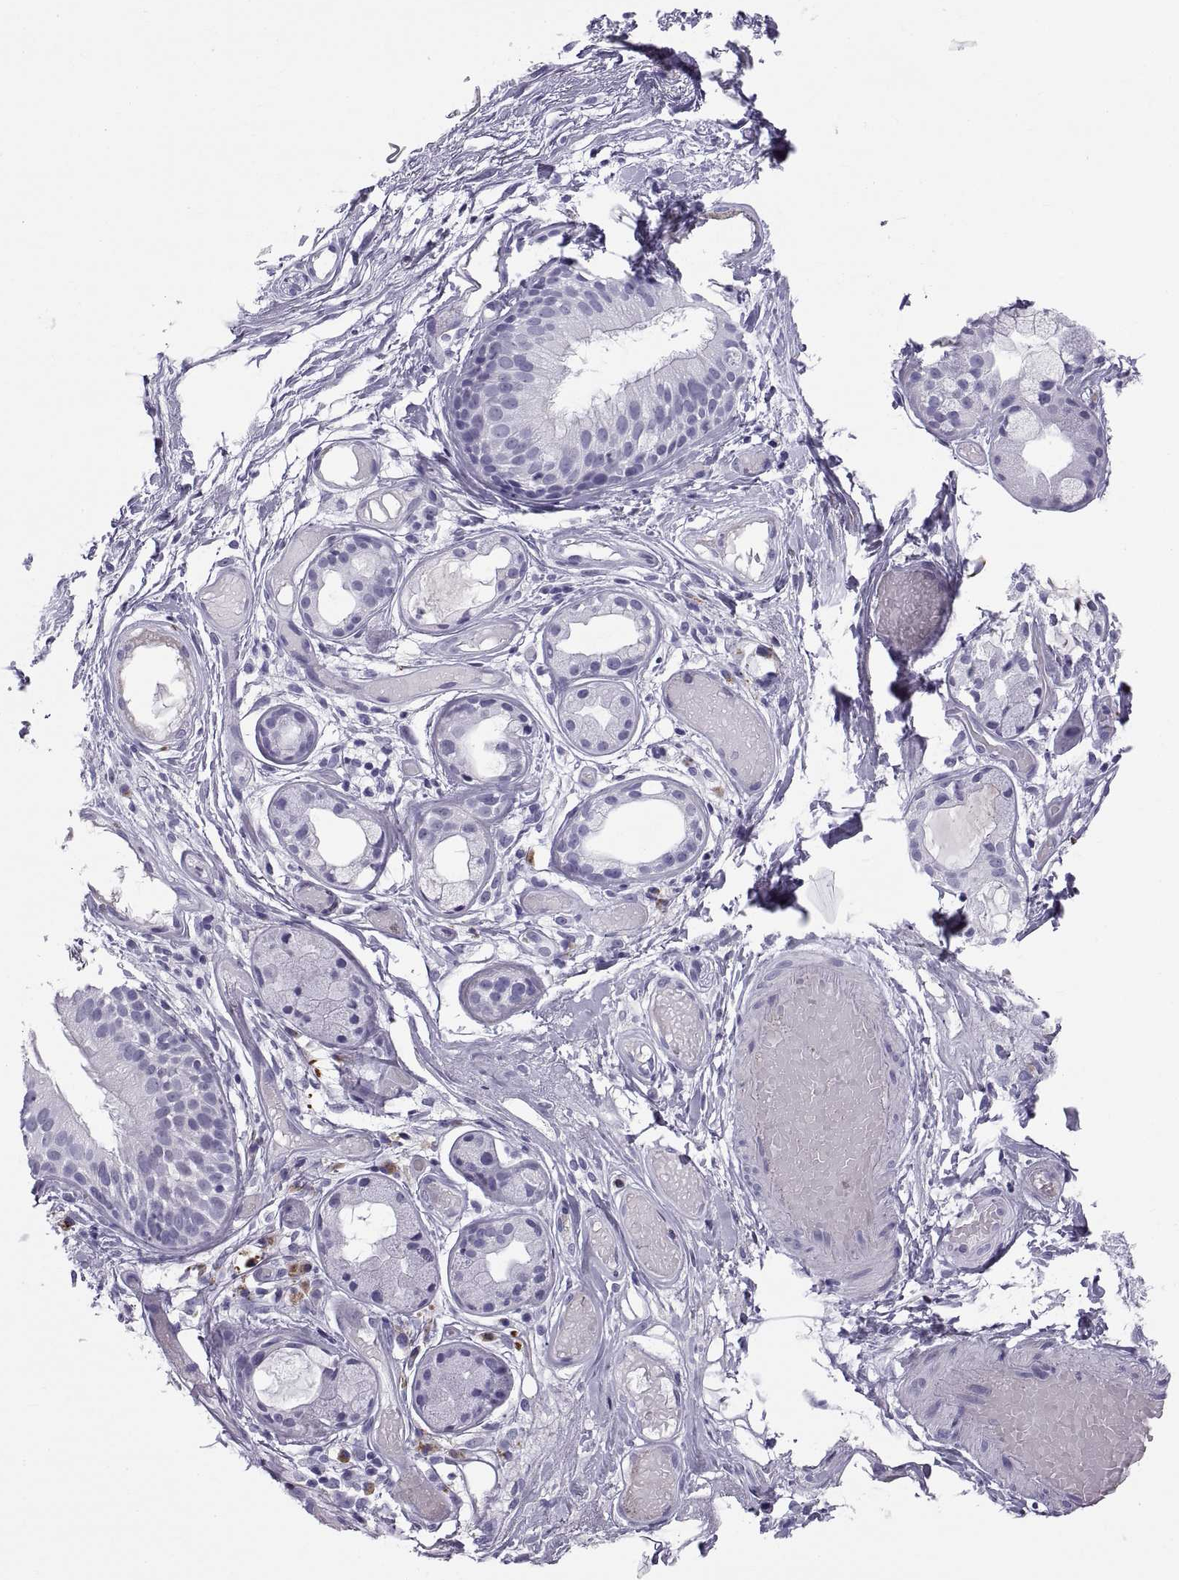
{"staining": {"intensity": "negative", "quantity": "none", "location": "none"}, "tissue": "adipose tissue", "cell_type": "Adipocytes", "image_type": "normal", "snomed": [{"axis": "morphology", "description": "Normal tissue, NOS"}, {"axis": "topography", "description": "Cartilage tissue"}], "caption": "A micrograph of human adipose tissue is negative for staining in adipocytes. (Brightfield microscopy of DAB immunohistochemistry at high magnification).", "gene": "CT47A10", "patient": {"sex": "male", "age": 62}}